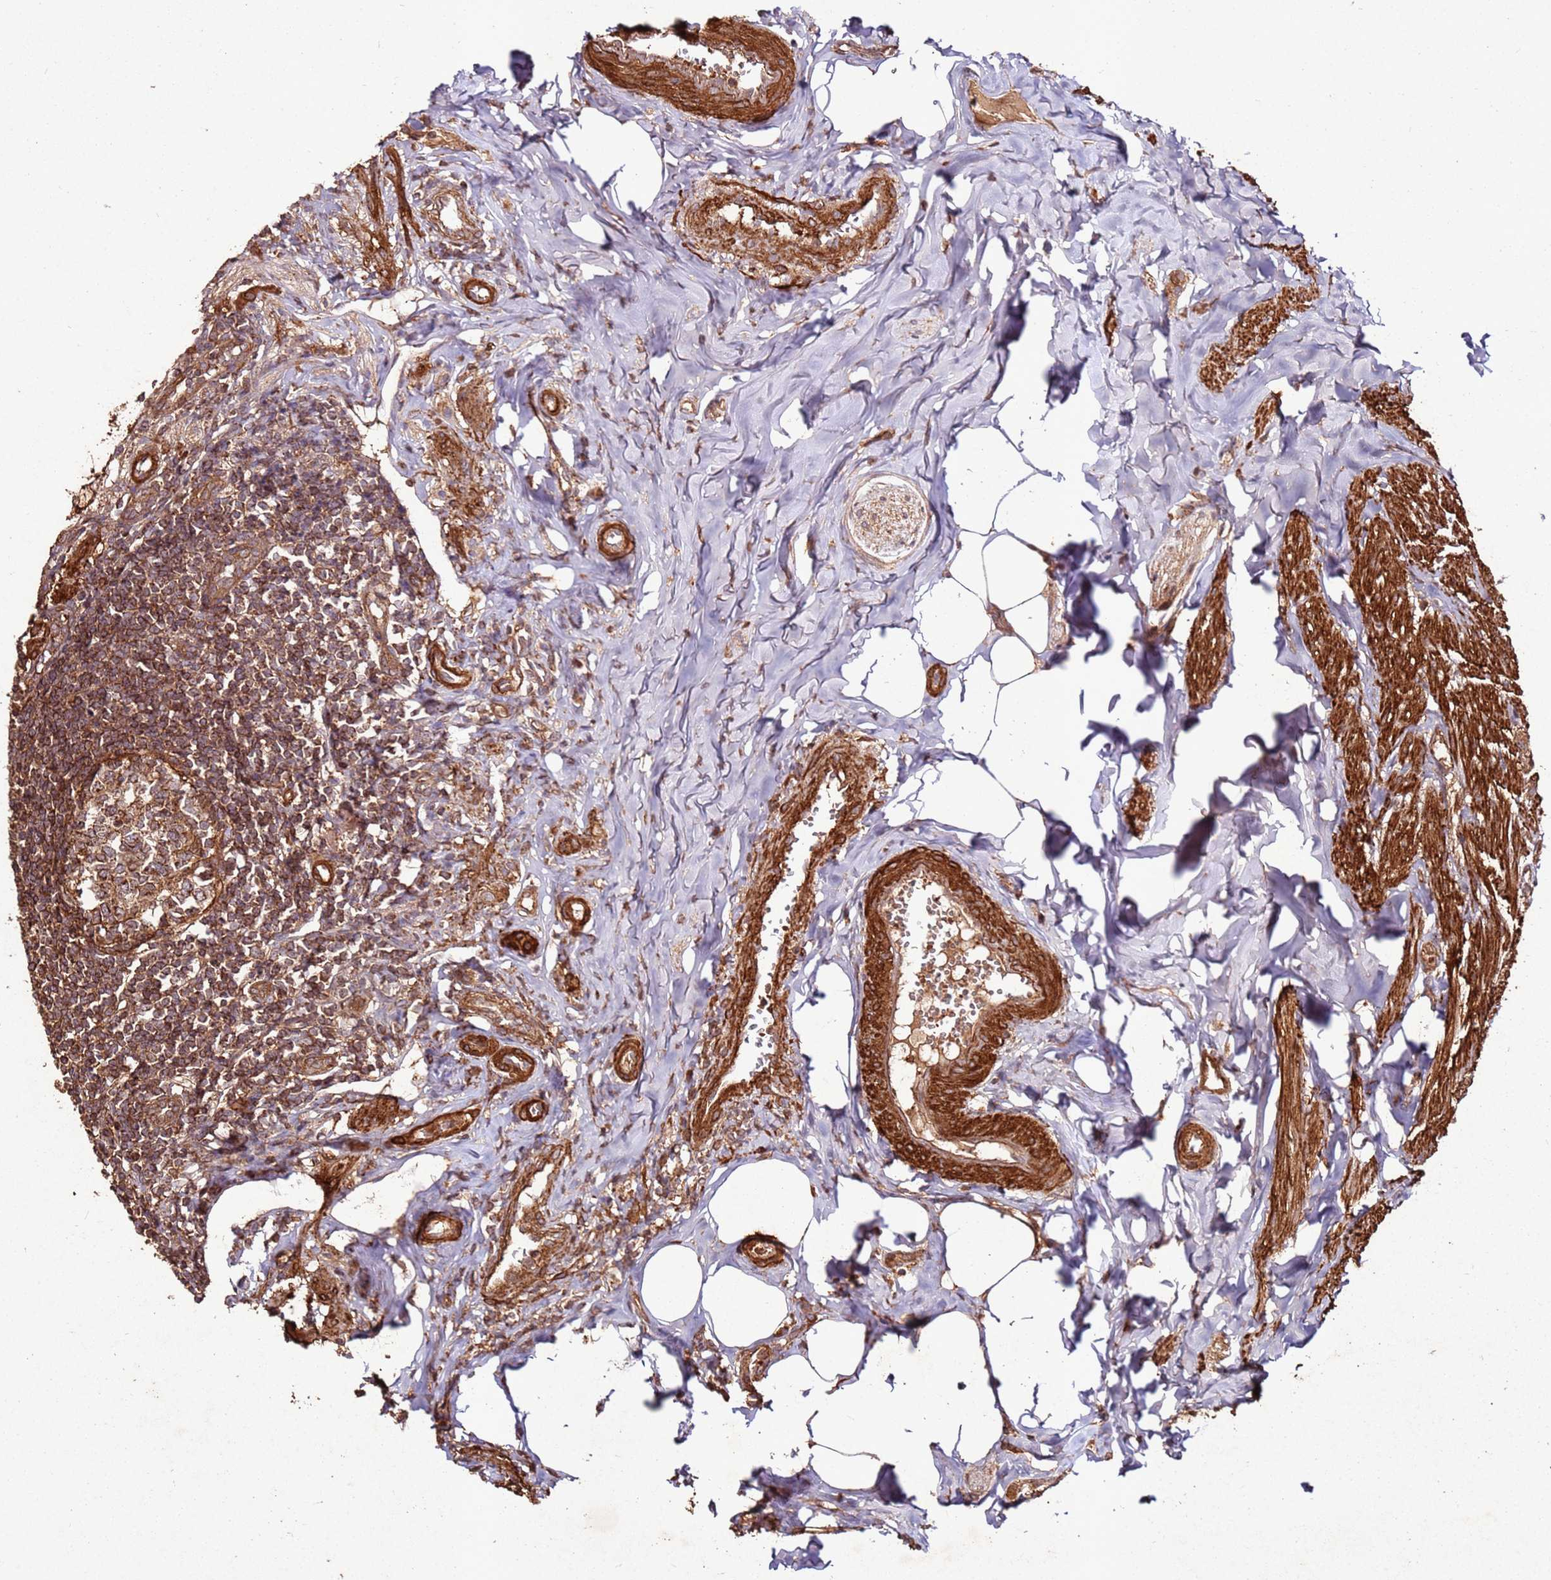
{"staining": {"intensity": "strong", "quantity": ">75%", "location": "cytoplasmic/membranous"}, "tissue": "appendix", "cell_type": "Glandular cells", "image_type": "normal", "snomed": [{"axis": "morphology", "description": "Normal tissue, NOS"}, {"axis": "topography", "description": "Appendix"}], "caption": "IHC (DAB (3,3'-diaminobenzidine)) staining of normal appendix reveals strong cytoplasmic/membranous protein expression in about >75% of glandular cells.", "gene": "FAM186A", "patient": {"sex": "female", "age": 33}}